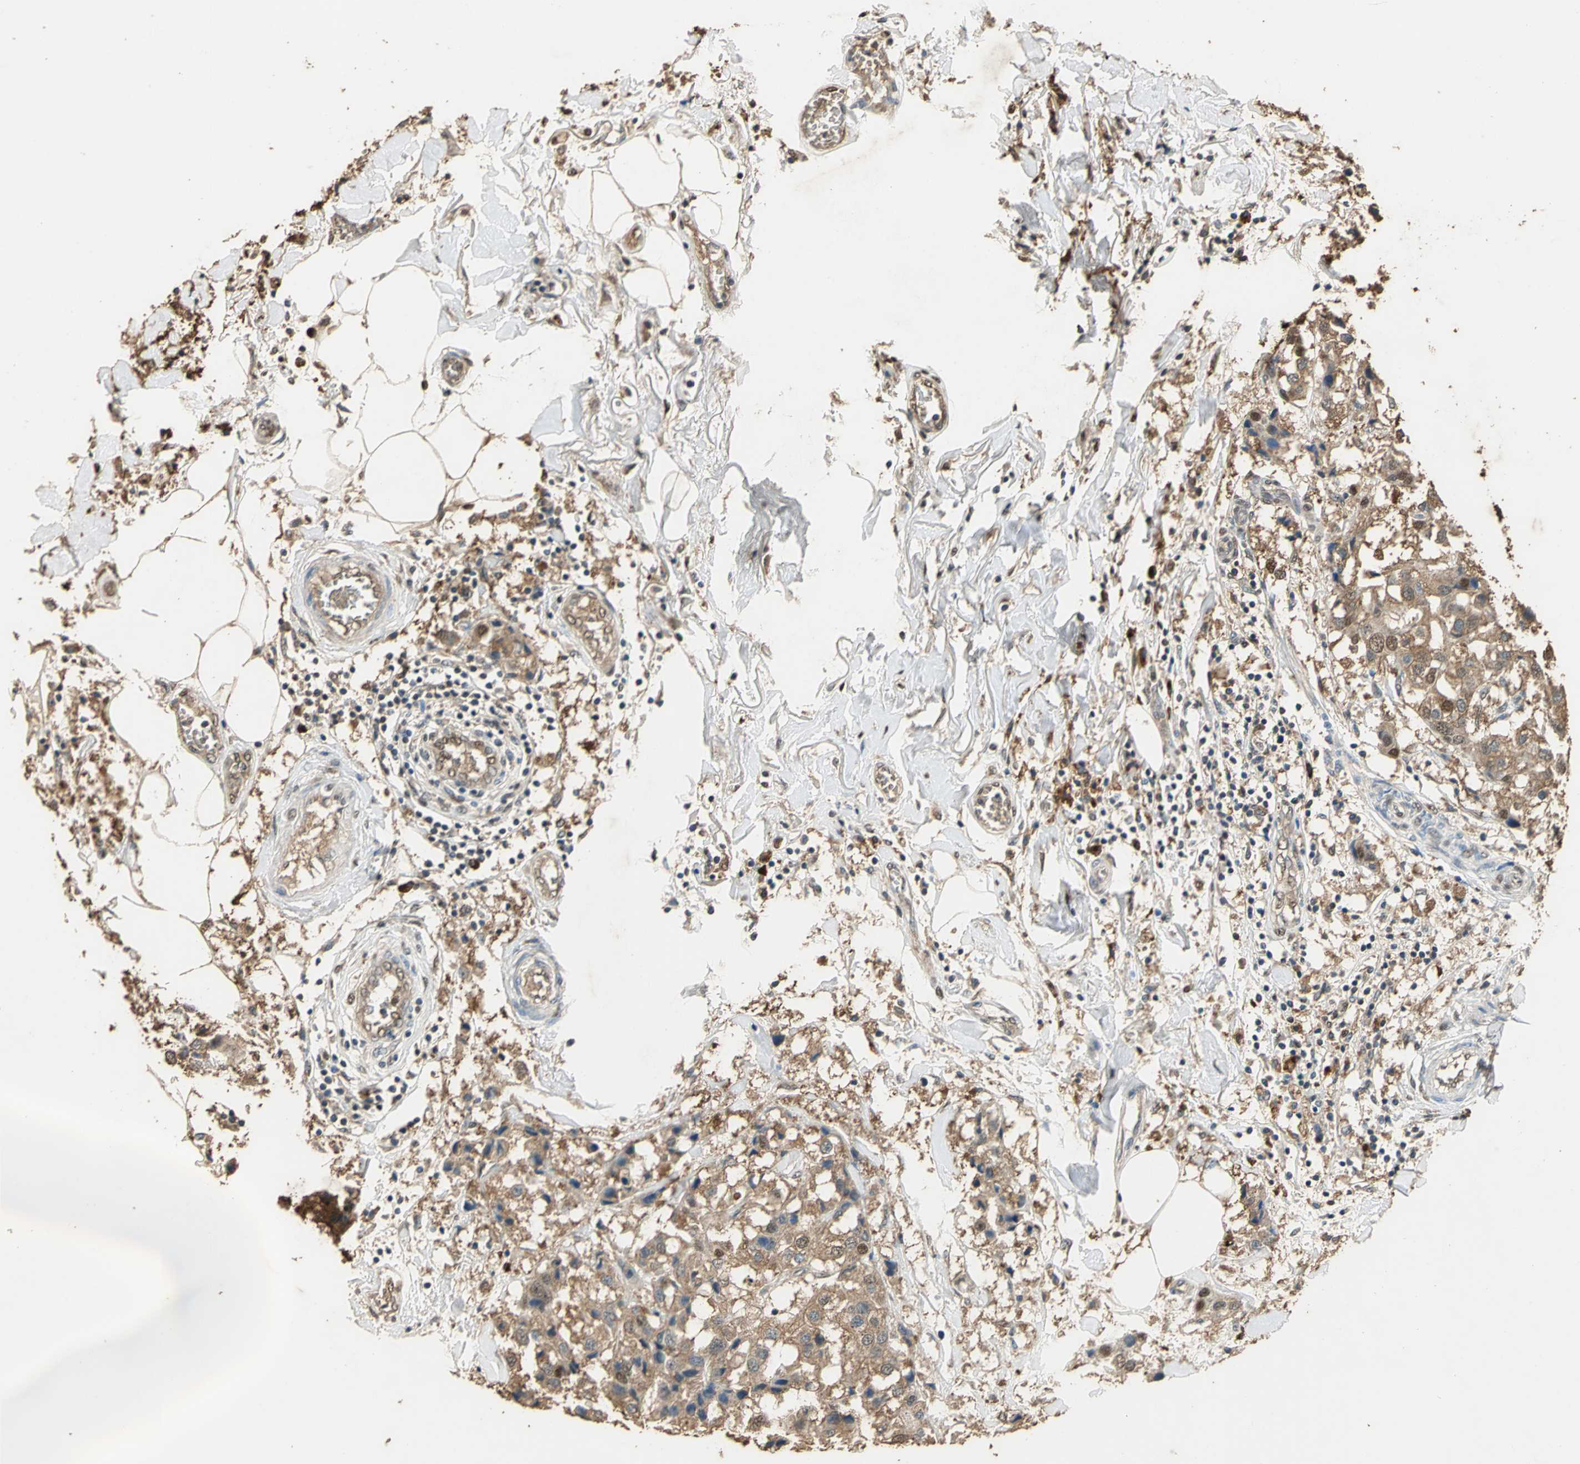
{"staining": {"intensity": "moderate", "quantity": ">75%", "location": "cytoplasmic/membranous"}, "tissue": "breast cancer", "cell_type": "Tumor cells", "image_type": "cancer", "snomed": [{"axis": "morphology", "description": "Duct carcinoma"}, {"axis": "topography", "description": "Breast"}], "caption": "About >75% of tumor cells in human breast cancer exhibit moderate cytoplasmic/membranous protein staining as visualized by brown immunohistochemical staining.", "gene": "GAPDH", "patient": {"sex": "female", "age": 80}}